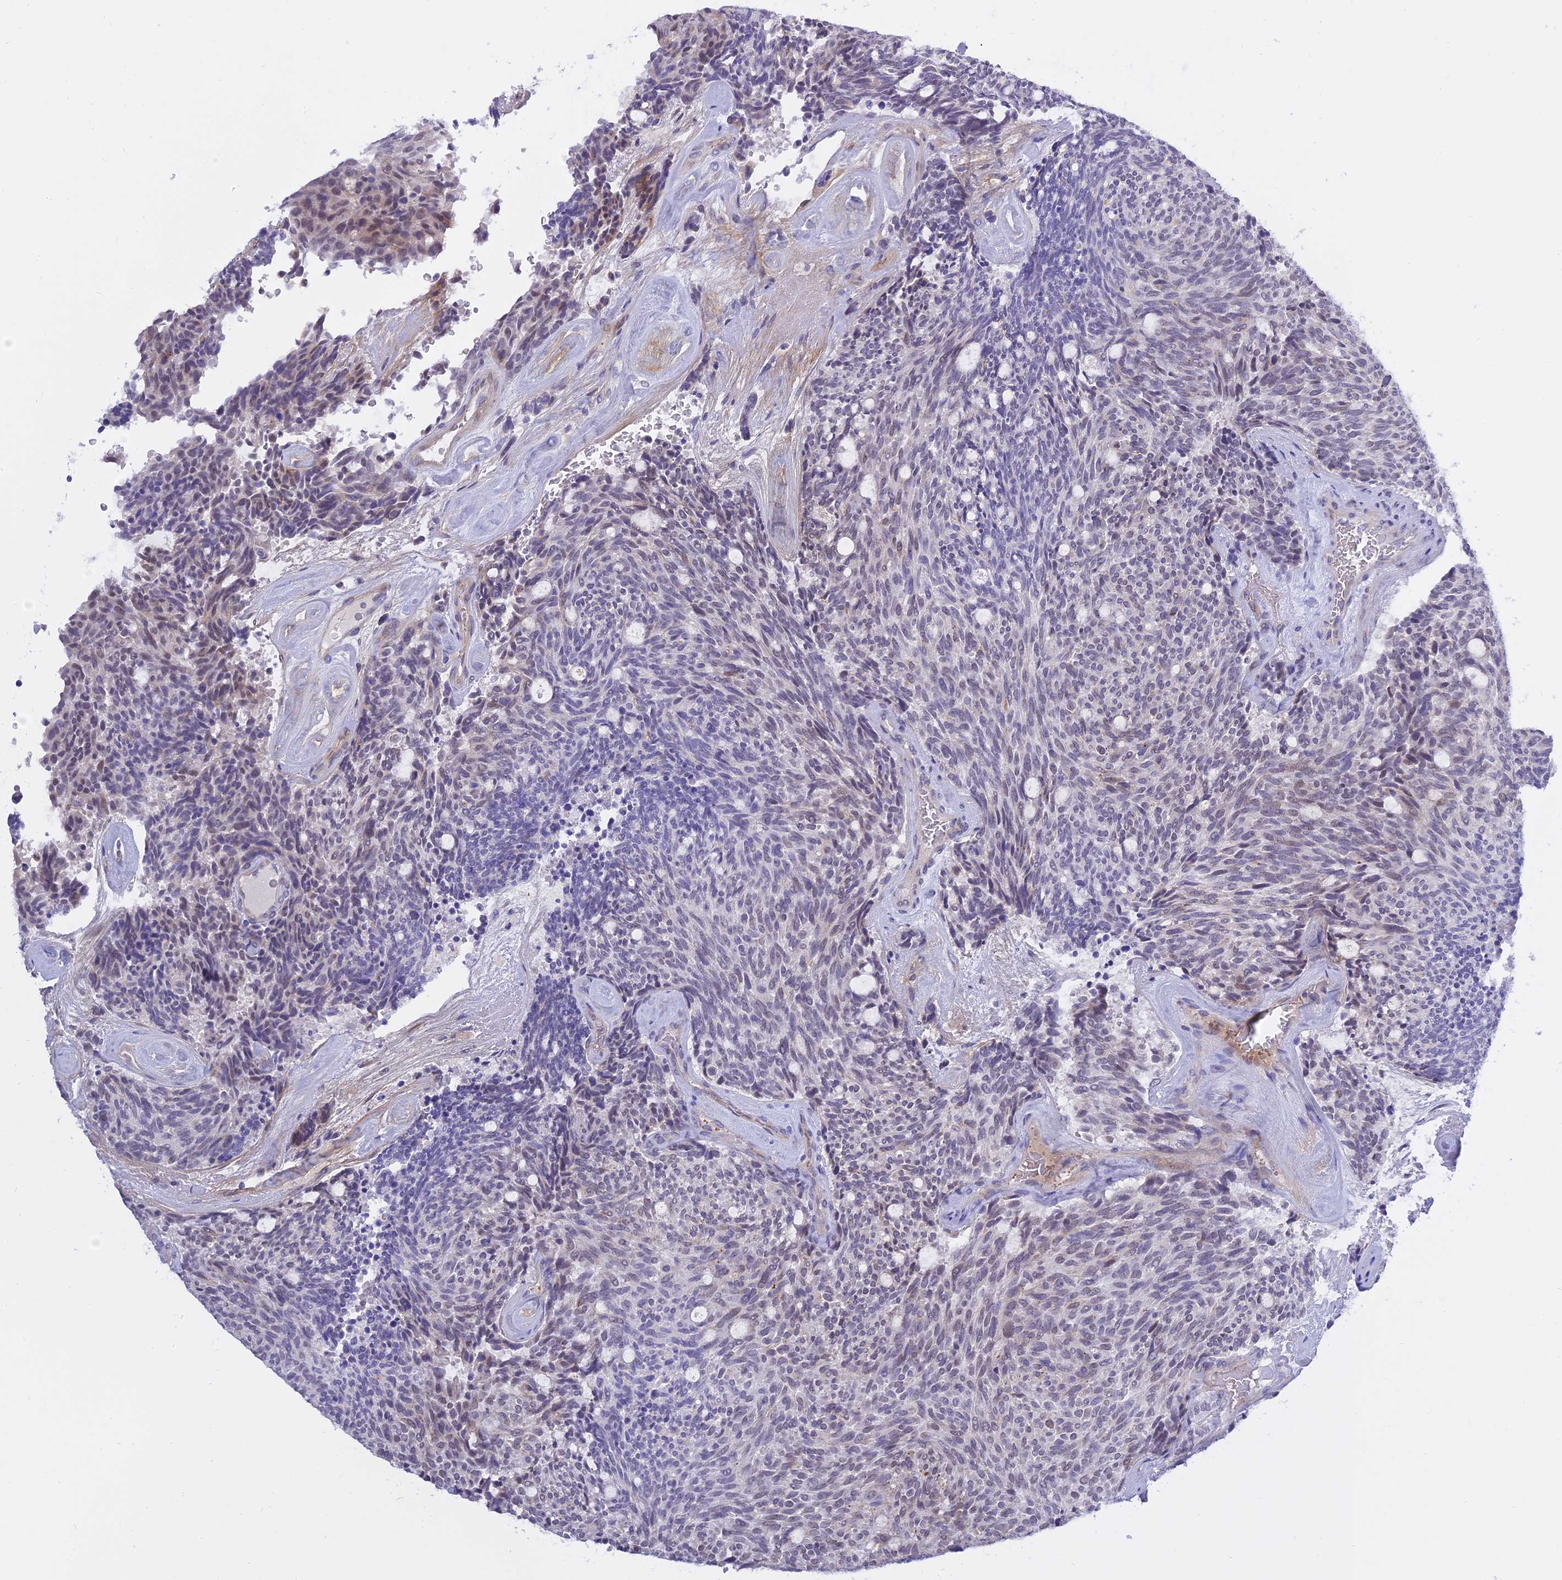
{"staining": {"intensity": "negative", "quantity": "none", "location": "none"}, "tissue": "carcinoid", "cell_type": "Tumor cells", "image_type": "cancer", "snomed": [{"axis": "morphology", "description": "Carcinoid, malignant, NOS"}, {"axis": "topography", "description": "Pancreas"}], "caption": "IHC photomicrograph of neoplastic tissue: carcinoid (malignant) stained with DAB shows no significant protein staining in tumor cells. (Stains: DAB immunohistochemistry with hematoxylin counter stain, Microscopy: brightfield microscopy at high magnification).", "gene": "MBD3L1", "patient": {"sex": "female", "age": 54}}